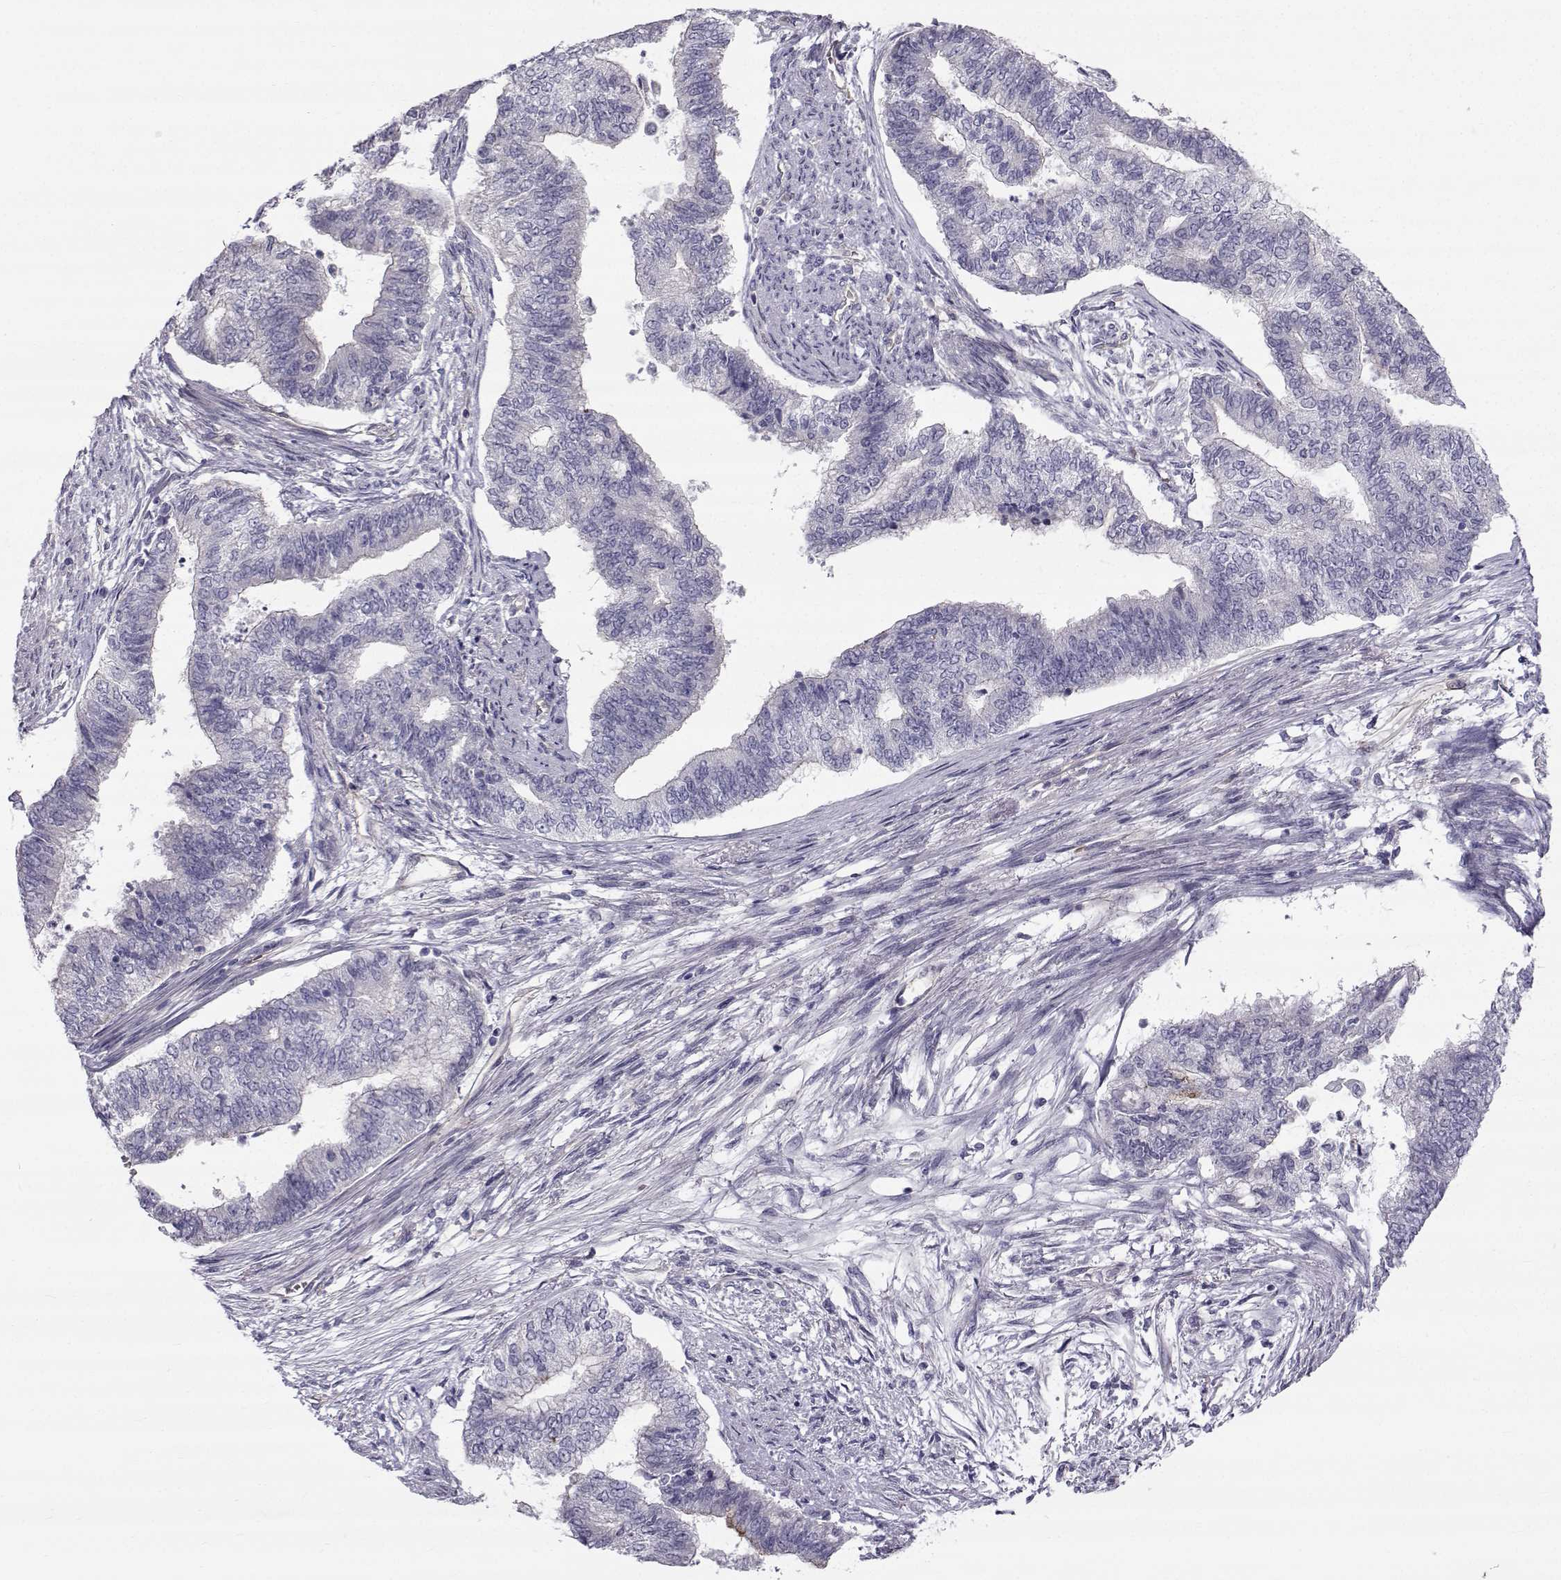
{"staining": {"intensity": "negative", "quantity": "none", "location": "none"}, "tissue": "endometrial cancer", "cell_type": "Tumor cells", "image_type": "cancer", "snomed": [{"axis": "morphology", "description": "Adenocarcinoma, NOS"}, {"axis": "topography", "description": "Endometrium"}], "caption": "High power microscopy micrograph of an immunohistochemistry photomicrograph of endometrial cancer (adenocarcinoma), revealing no significant staining in tumor cells. The staining was performed using DAB (3,3'-diaminobenzidine) to visualize the protein expression in brown, while the nuclei were stained in blue with hematoxylin (Magnification: 20x).", "gene": "QPCT", "patient": {"sex": "female", "age": 65}}